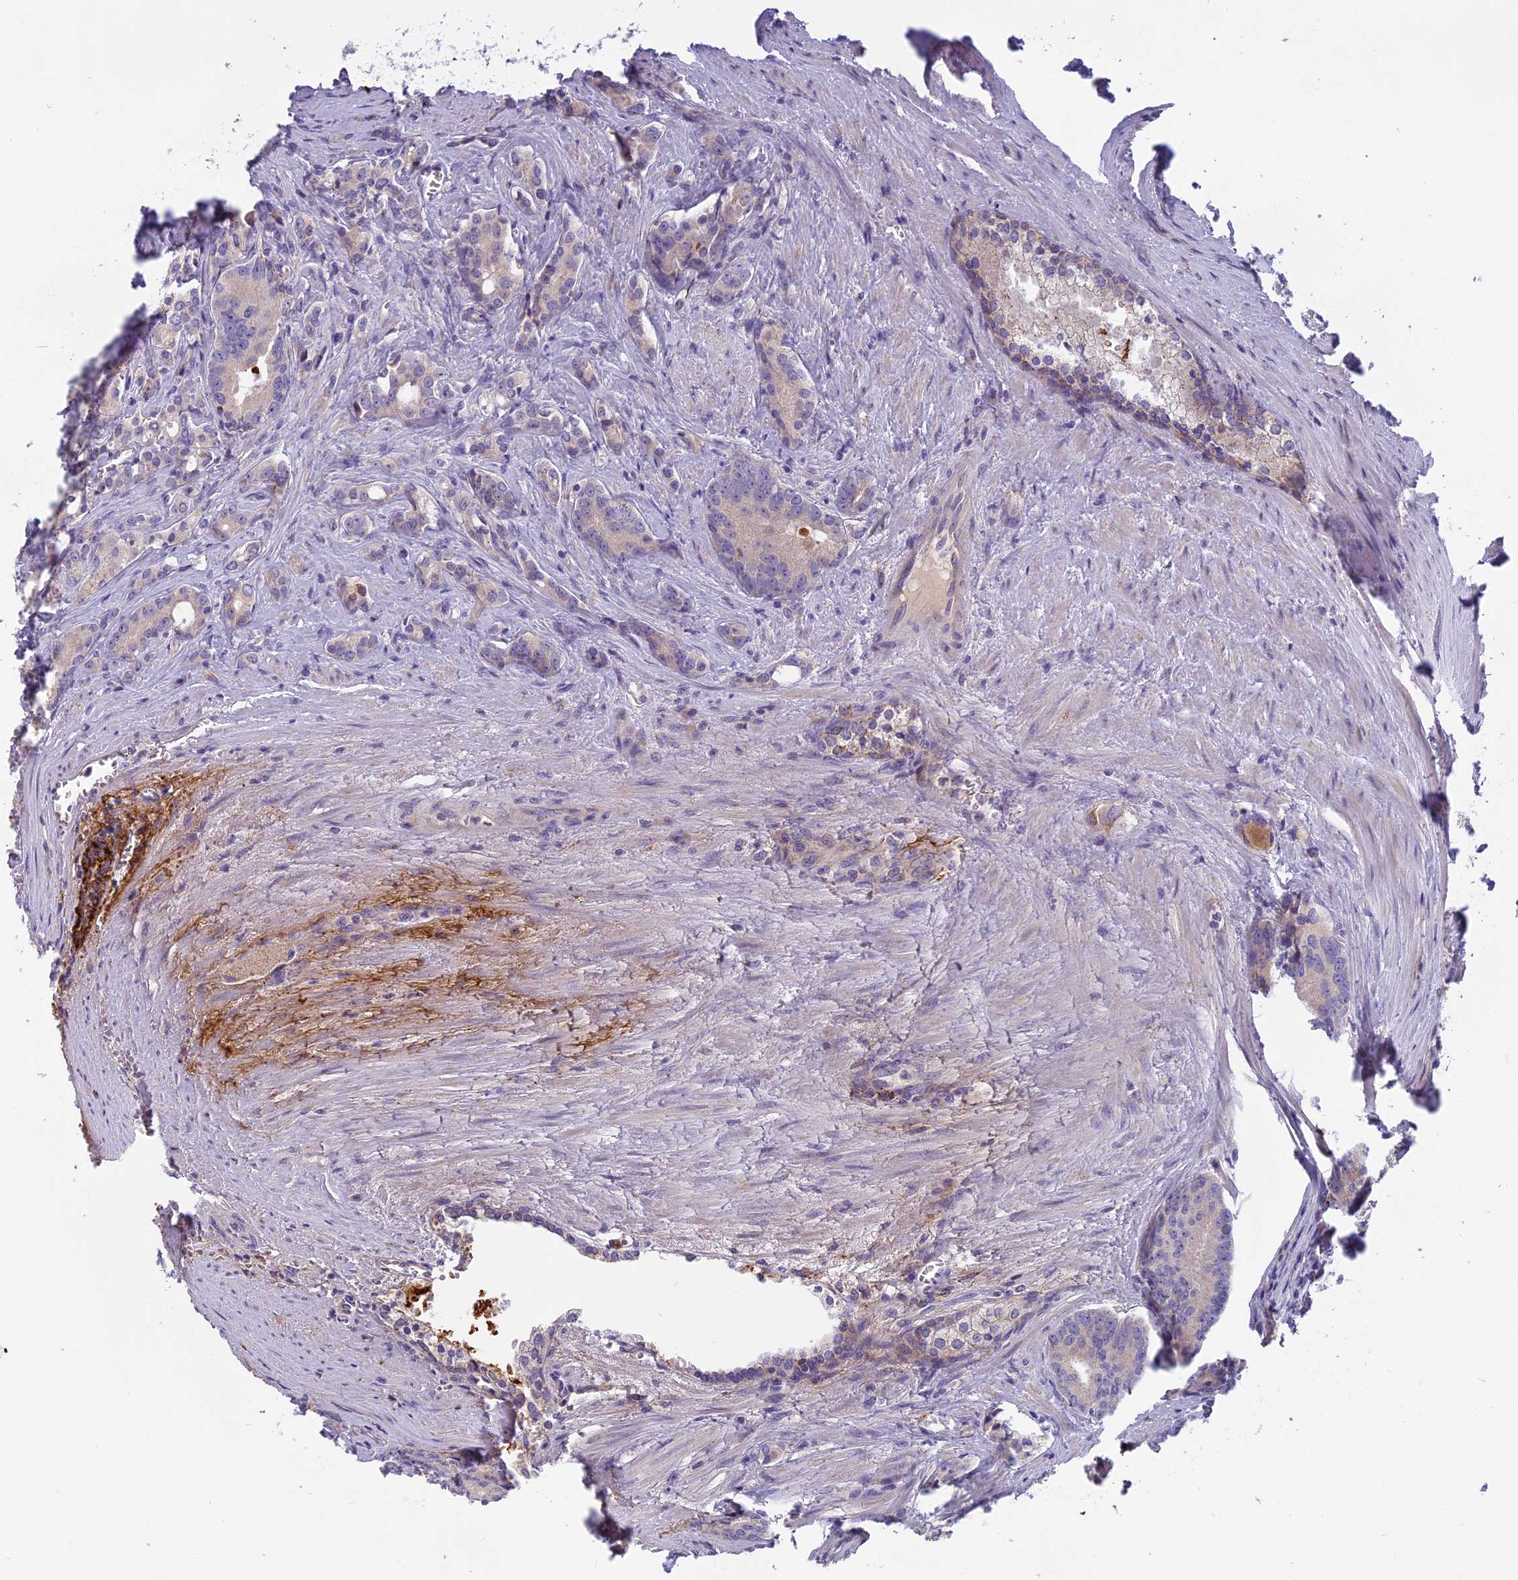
{"staining": {"intensity": "weak", "quantity": "<25%", "location": "cytoplasmic/membranous"}, "tissue": "prostate cancer", "cell_type": "Tumor cells", "image_type": "cancer", "snomed": [{"axis": "morphology", "description": "Adenocarcinoma, High grade"}, {"axis": "topography", "description": "Prostate"}], "caption": "Immunohistochemistry (IHC) photomicrograph of human high-grade adenocarcinoma (prostate) stained for a protein (brown), which shows no expression in tumor cells.", "gene": "SEMA7A", "patient": {"sex": "male", "age": 72}}